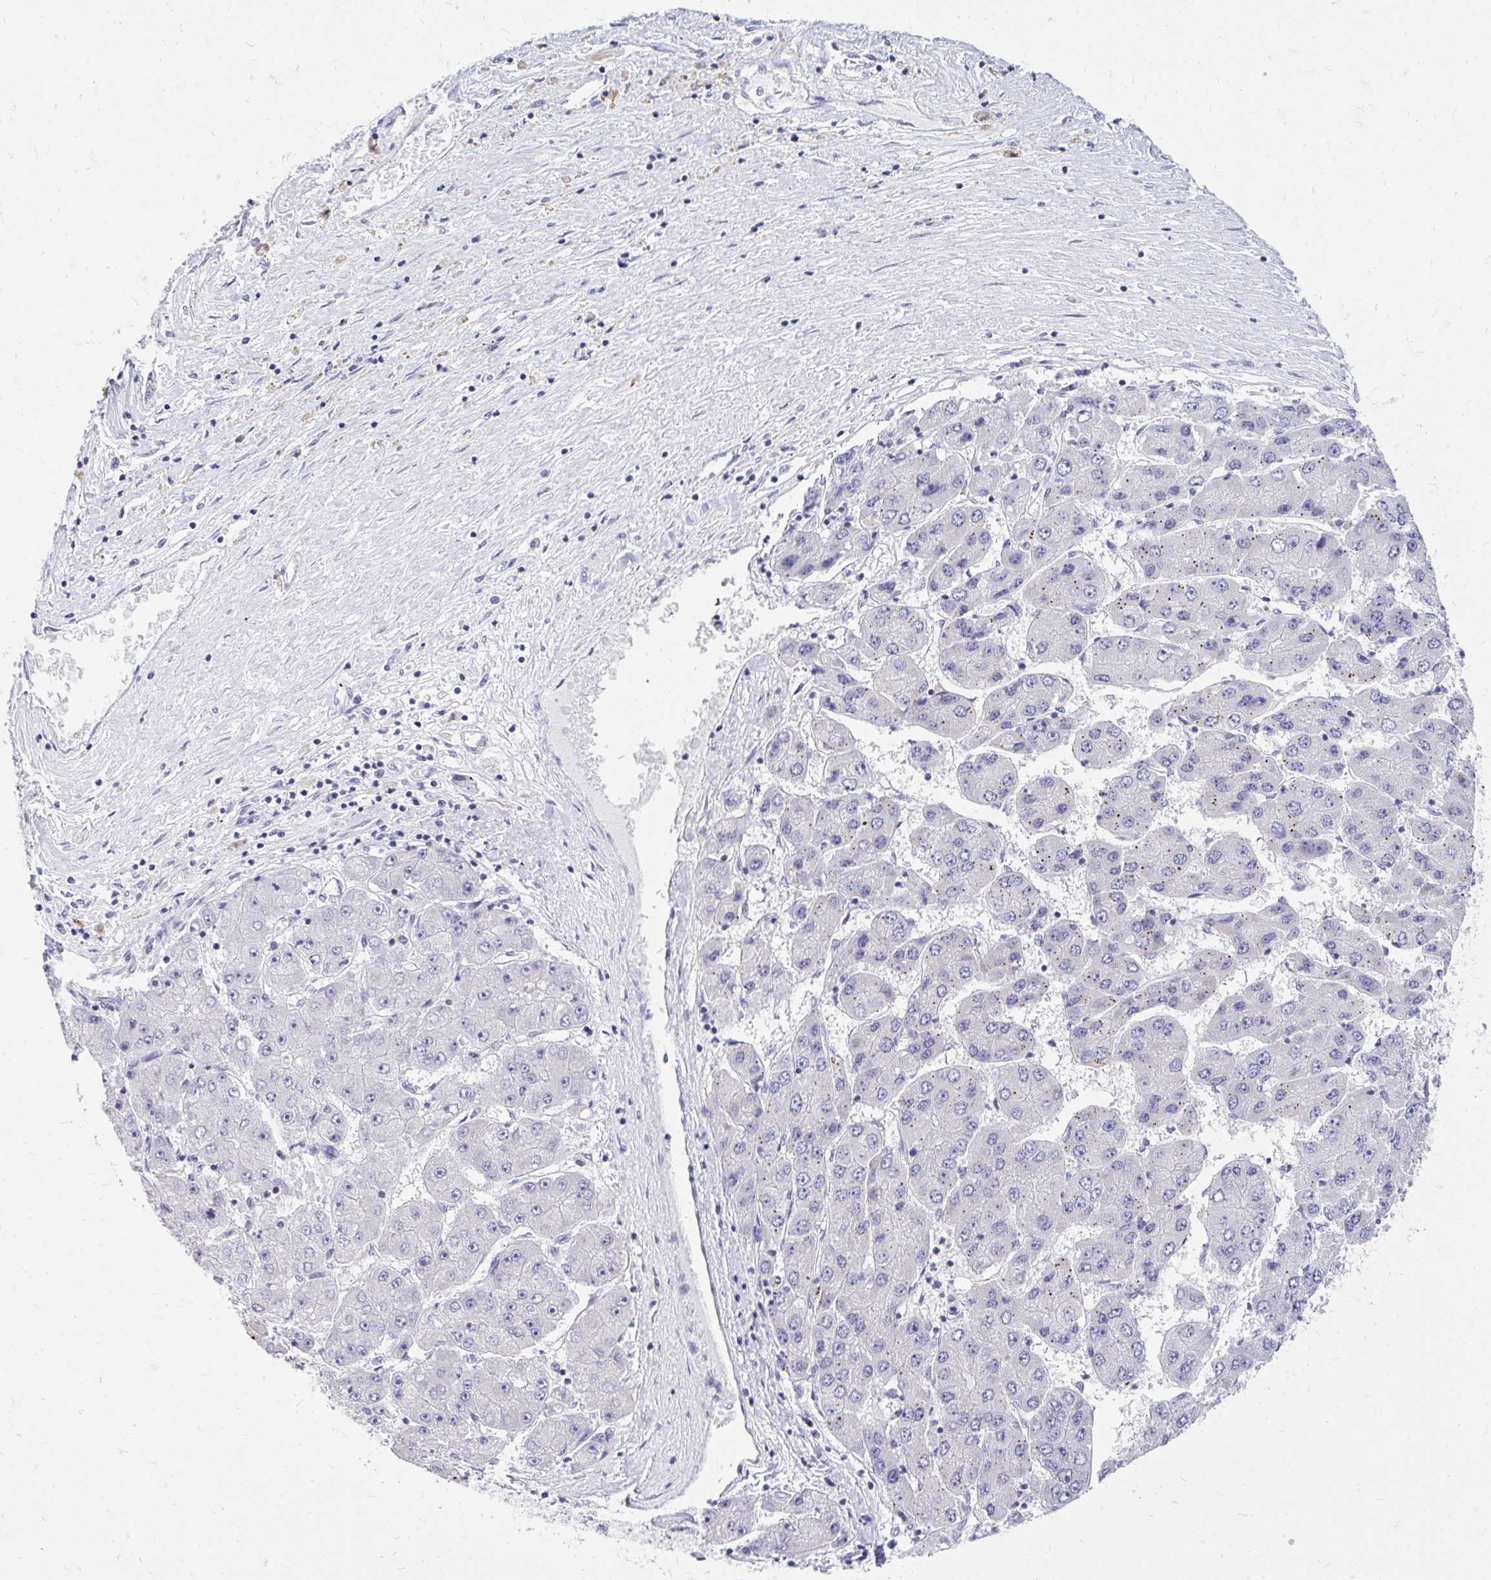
{"staining": {"intensity": "negative", "quantity": "none", "location": "none"}, "tissue": "liver cancer", "cell_type": "Tumor cells", "image_type": "cancer", "snomed": [{"axis": "morphology", "description": "Carcinoma, Hepatocellular, NOS"}, {"axis": "topography", "description": "Liver"}], "caption": "DAB immunohistochemical staining of human liver cancer displays no significant positivity in tumor cells. (DAB (3,3'-diaminobenzidine) immunohistochemistry visualized using brightfield microscopy, high magnification).", "gene": "GABRA1", "patient": {"sex": "female", "age": 61}}